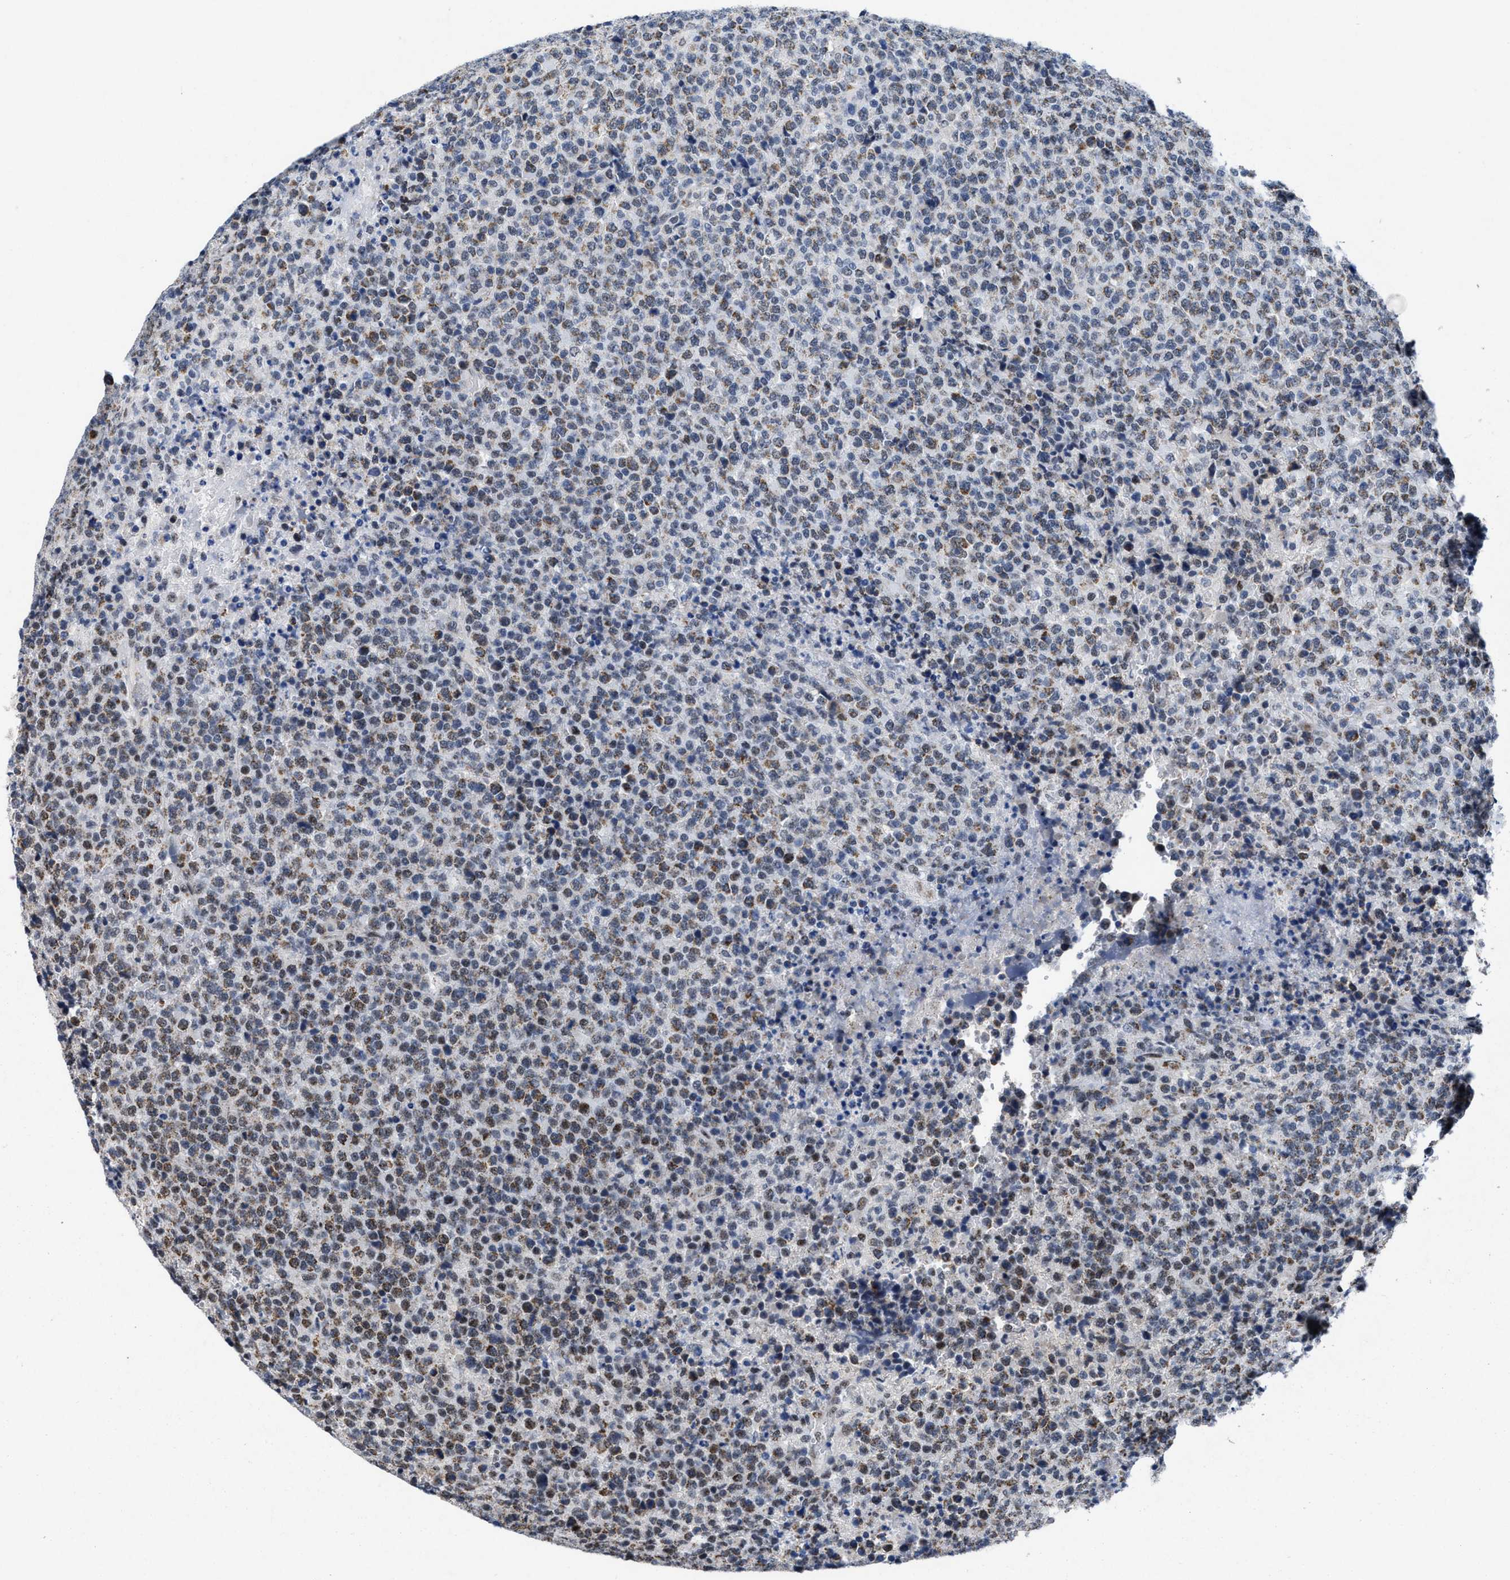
{"staining": {"intensity": "moderate", "quantity": "25%-75%", "location": "cytoplasmic/membranous,nuclear"}, "tissue": "lymphoma", "cell_type": "Tumor cells", "image_type": "cancer", "snomed": [{"axis": "morphology", "description": "Malignant lymphoma, non-Hodgkin's type, High grade"}, {"axis": "topography", "description": "Lymph node"}], "caption": "DAB immunohistochemical staining of human lymphoma displays moderate cytoplasmic/membranous and nuclear protein positivity in approximately 25%-75% of tumor cells. (DAB (3,3'-diaminobenzidine) IHC, brown staining for protein, blue staining for nuclei).", "gene": "ID3", "patient": {"sex": "male", "age": 13}}